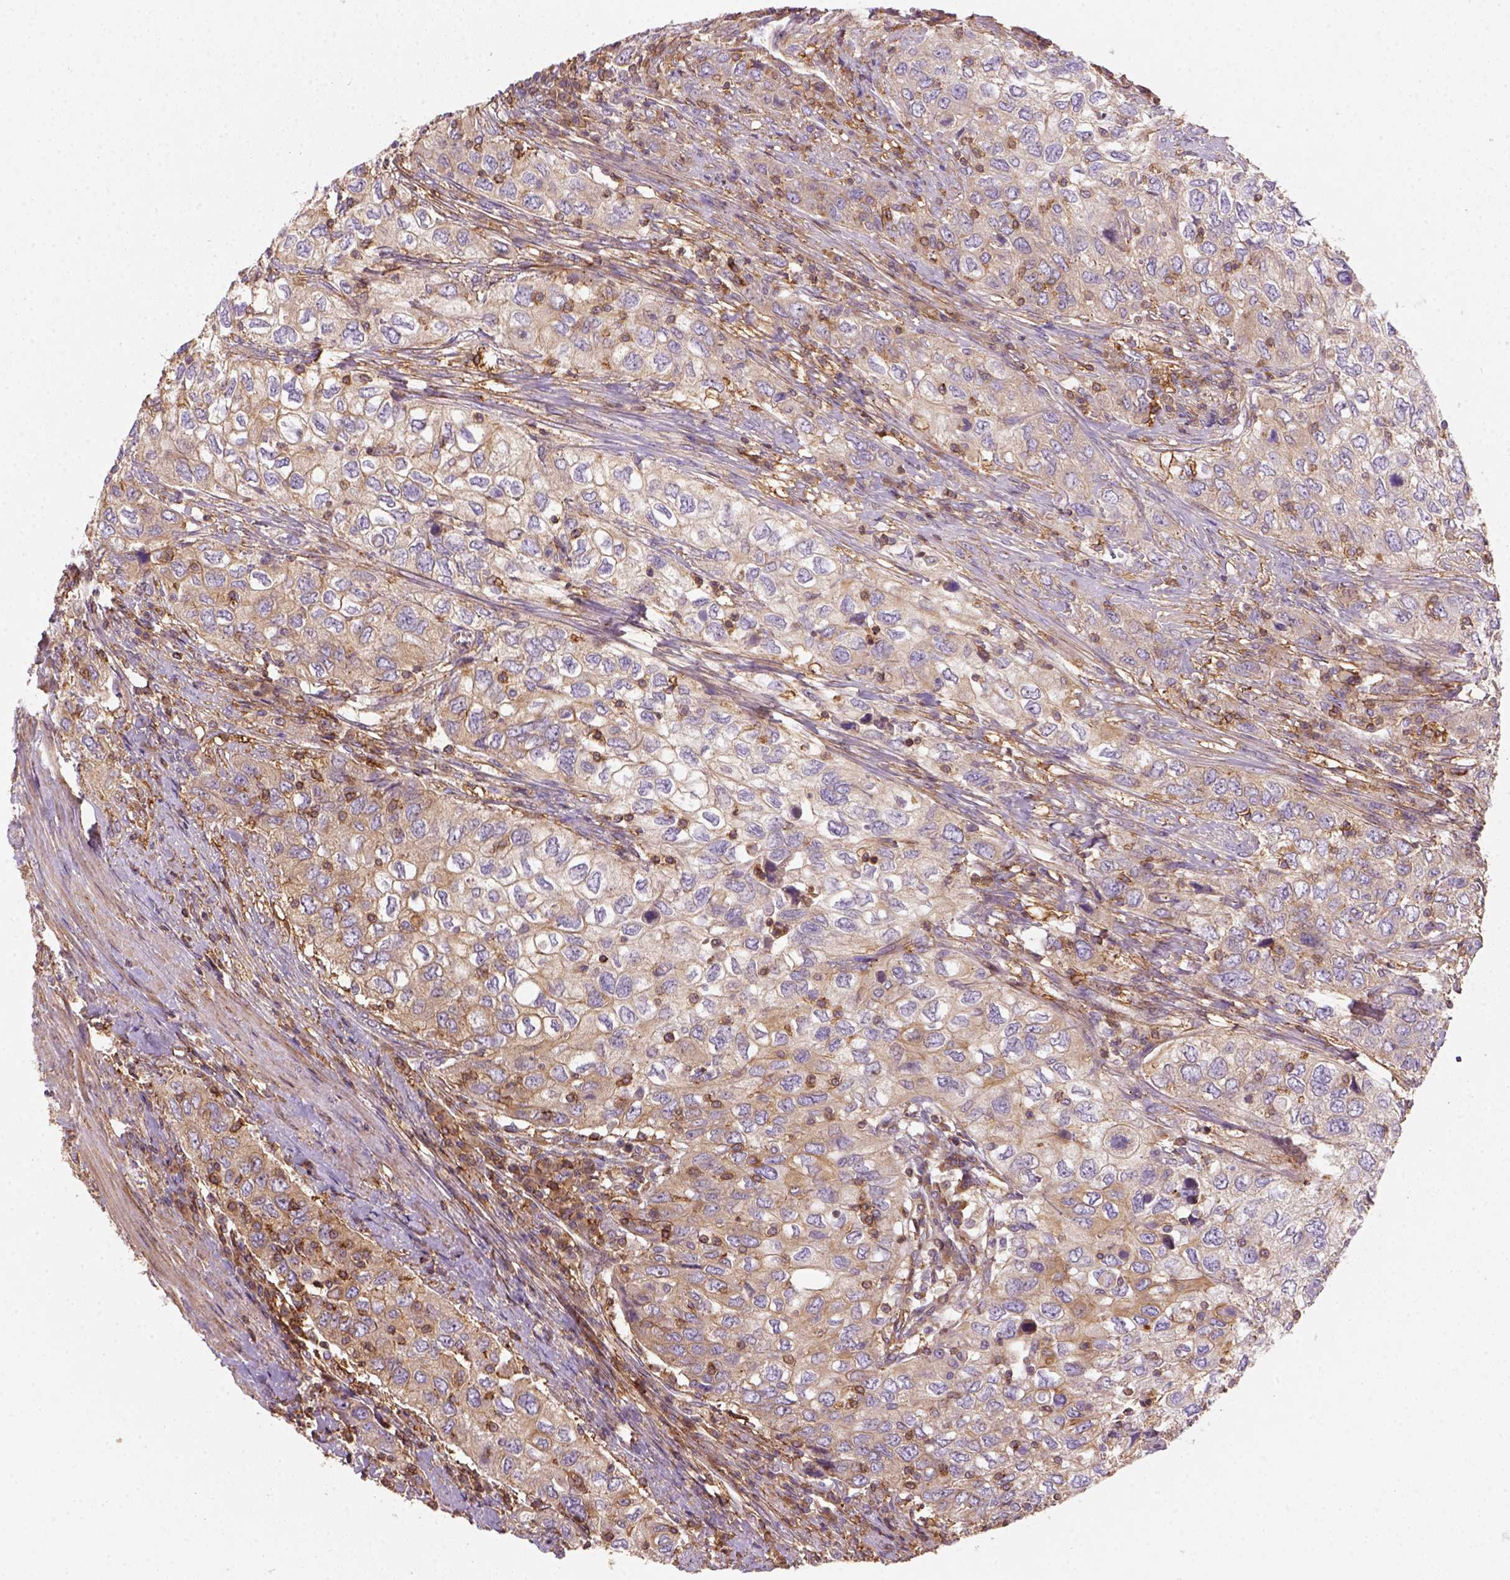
{"staining": {"intensity": "weak", "quantity": ">75%", "location": "cytoplasmic/membranous"}, "tissue": "urothelial cancer", "cell_type": "Tumor cells", "image_type": "cancer", "snomed": [{"axis": "morphology", "description": "Urothelial carcinoma, High grade"}, {"axis": "topography", "description": "Urinary bladder"}], "caption": "Weak cytoplasmic/membranous expression is appreciated in approximately >75% of tumor cells in urothelial cancer.", "gene": "GPRC5D", "patient": {"sex": "male", "age": 76}}